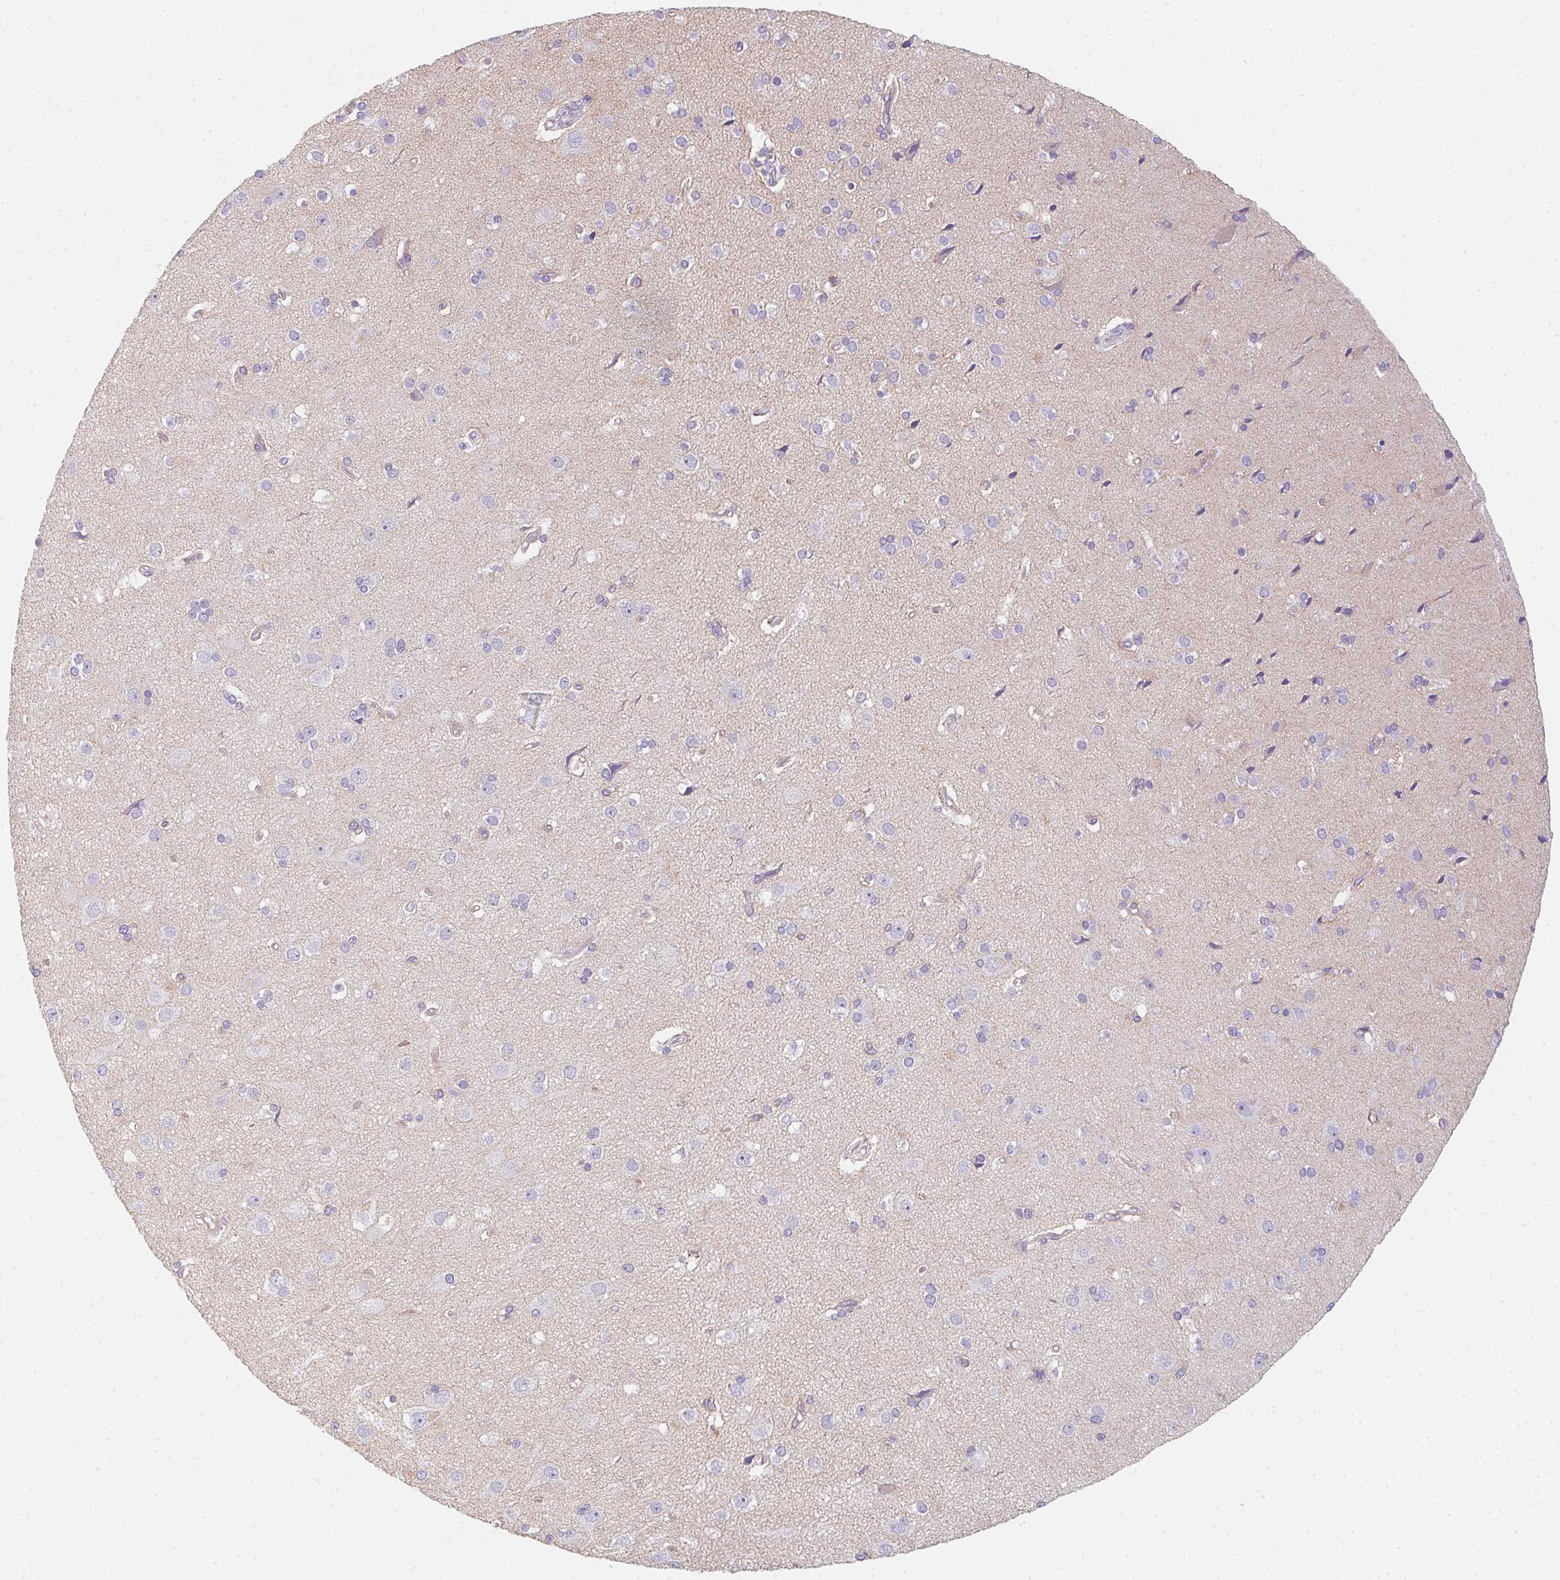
{"staining": {"intensity": "negative", "quantity": "none", "location": "none"}, "tissue": "cerebral cortex", "cell_type": "Endothelial cells", "image_type": "normal", "snomed": [{"axis": "morphology", "description": "Normal tissue, NOS"}, {"axis": "morphology", "description": "Glioma, malignant, High grade"}, {"axis": "topography", "description": "Cerebral cortex"}], "caption": "This image is of benign cerebral cortex stained with immunohistochemistry to label a protein in brown with the nuclei are counter-stained blue. There is no staining in endothelial cells.", "gene": "MYL4", "patient": {"sex": "male", "age": 71}}